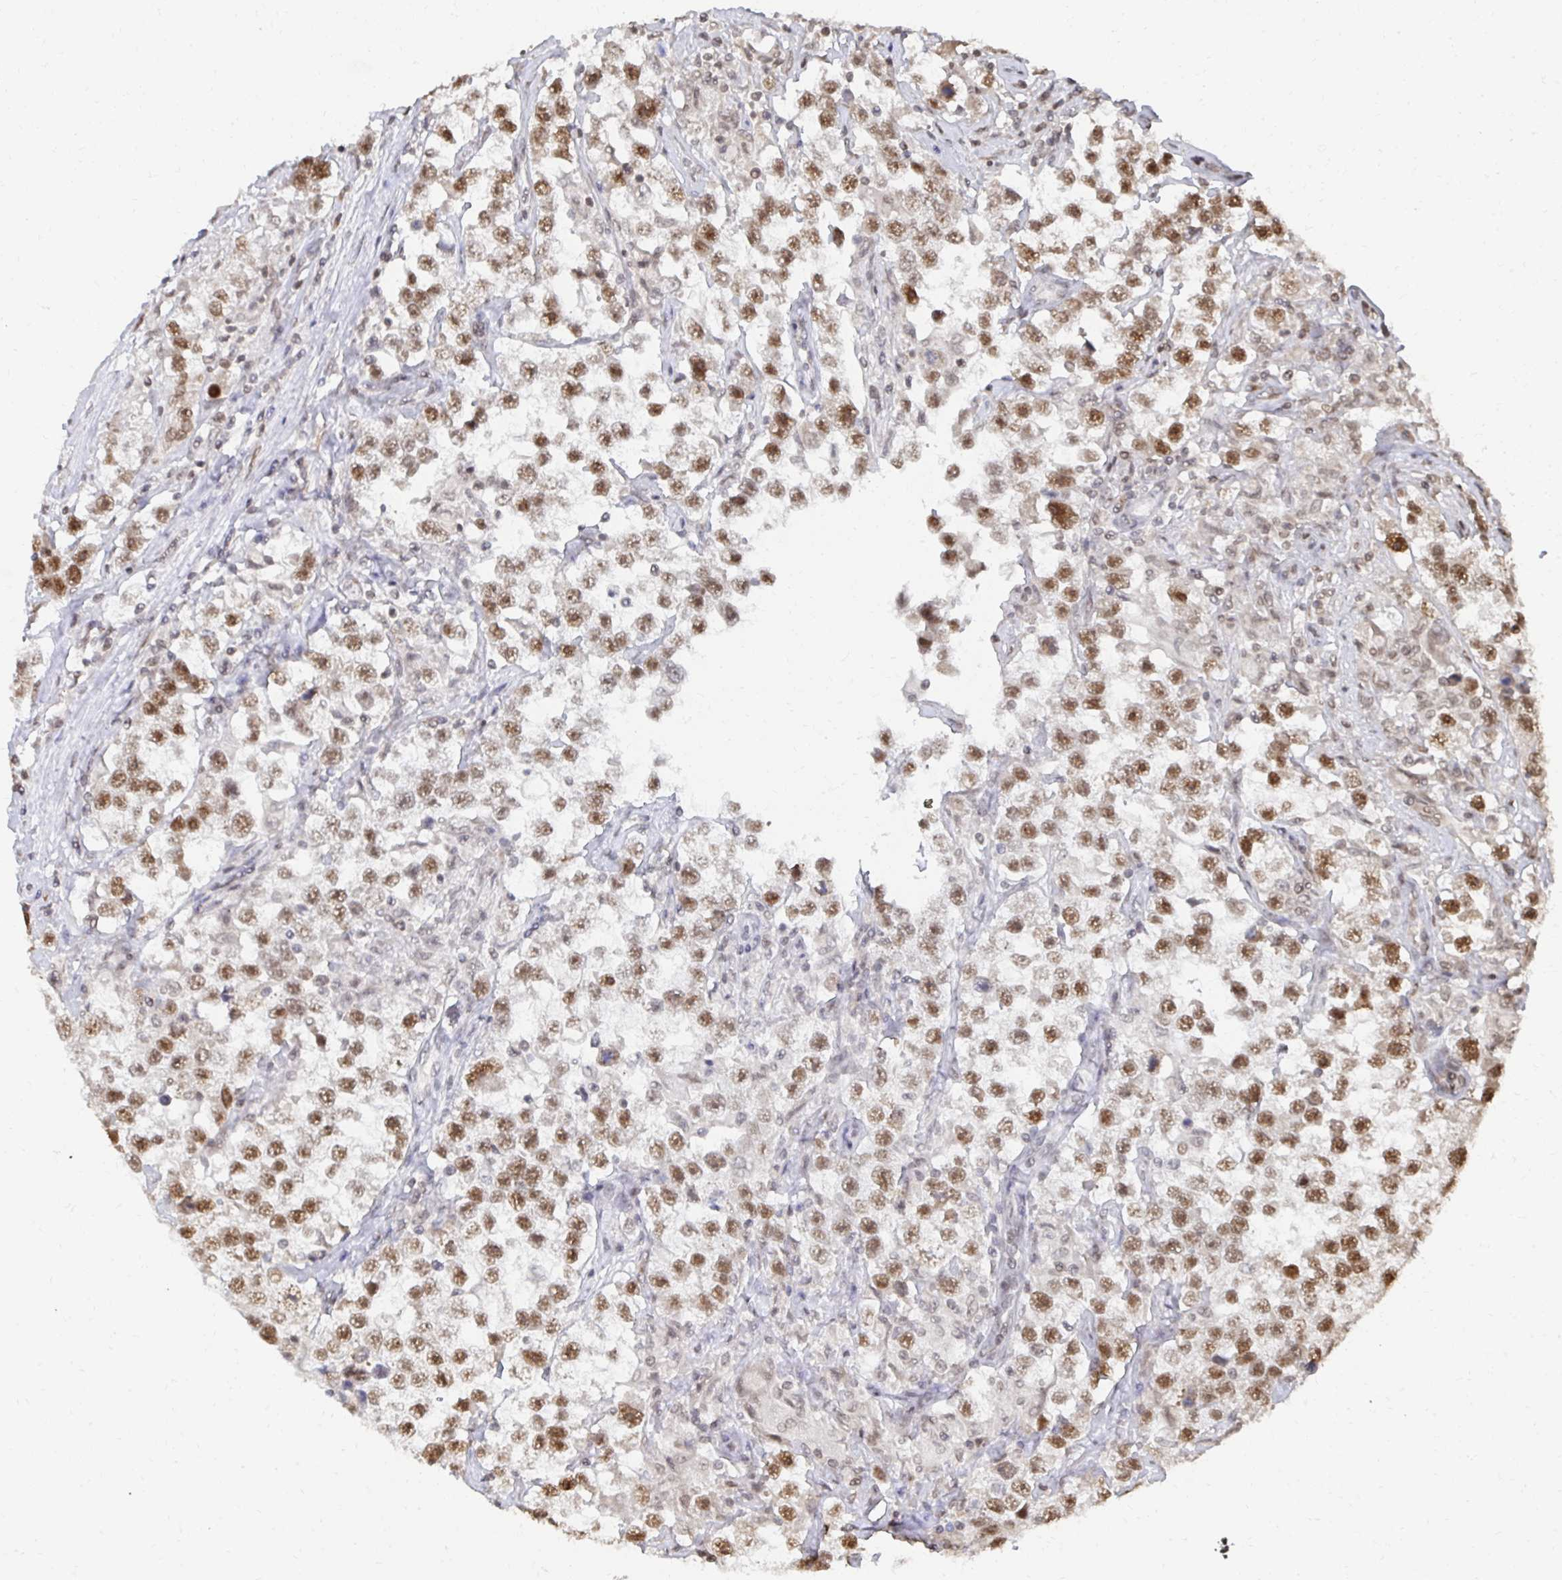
{"staining": {"intensity": "moderate", "quantity": ">75%", "location": "nuclear"}, "tissue": "testis cancer", "cell_type": "Tumor cells", "image_type": "cancer", "snomed": [{"axis": "morphology", "description": "Seminoma, NOS"}, {"axis": "topography", "description": "Testis"}], "caption": "Immunohistochemical staining of testis cancer (seminoma) shows medium levels of moderate nuclear protein positivity in about >75% of tumor cells.", "gene": "GTF3C6", "patient": {"sex": "male", "age": 46}}